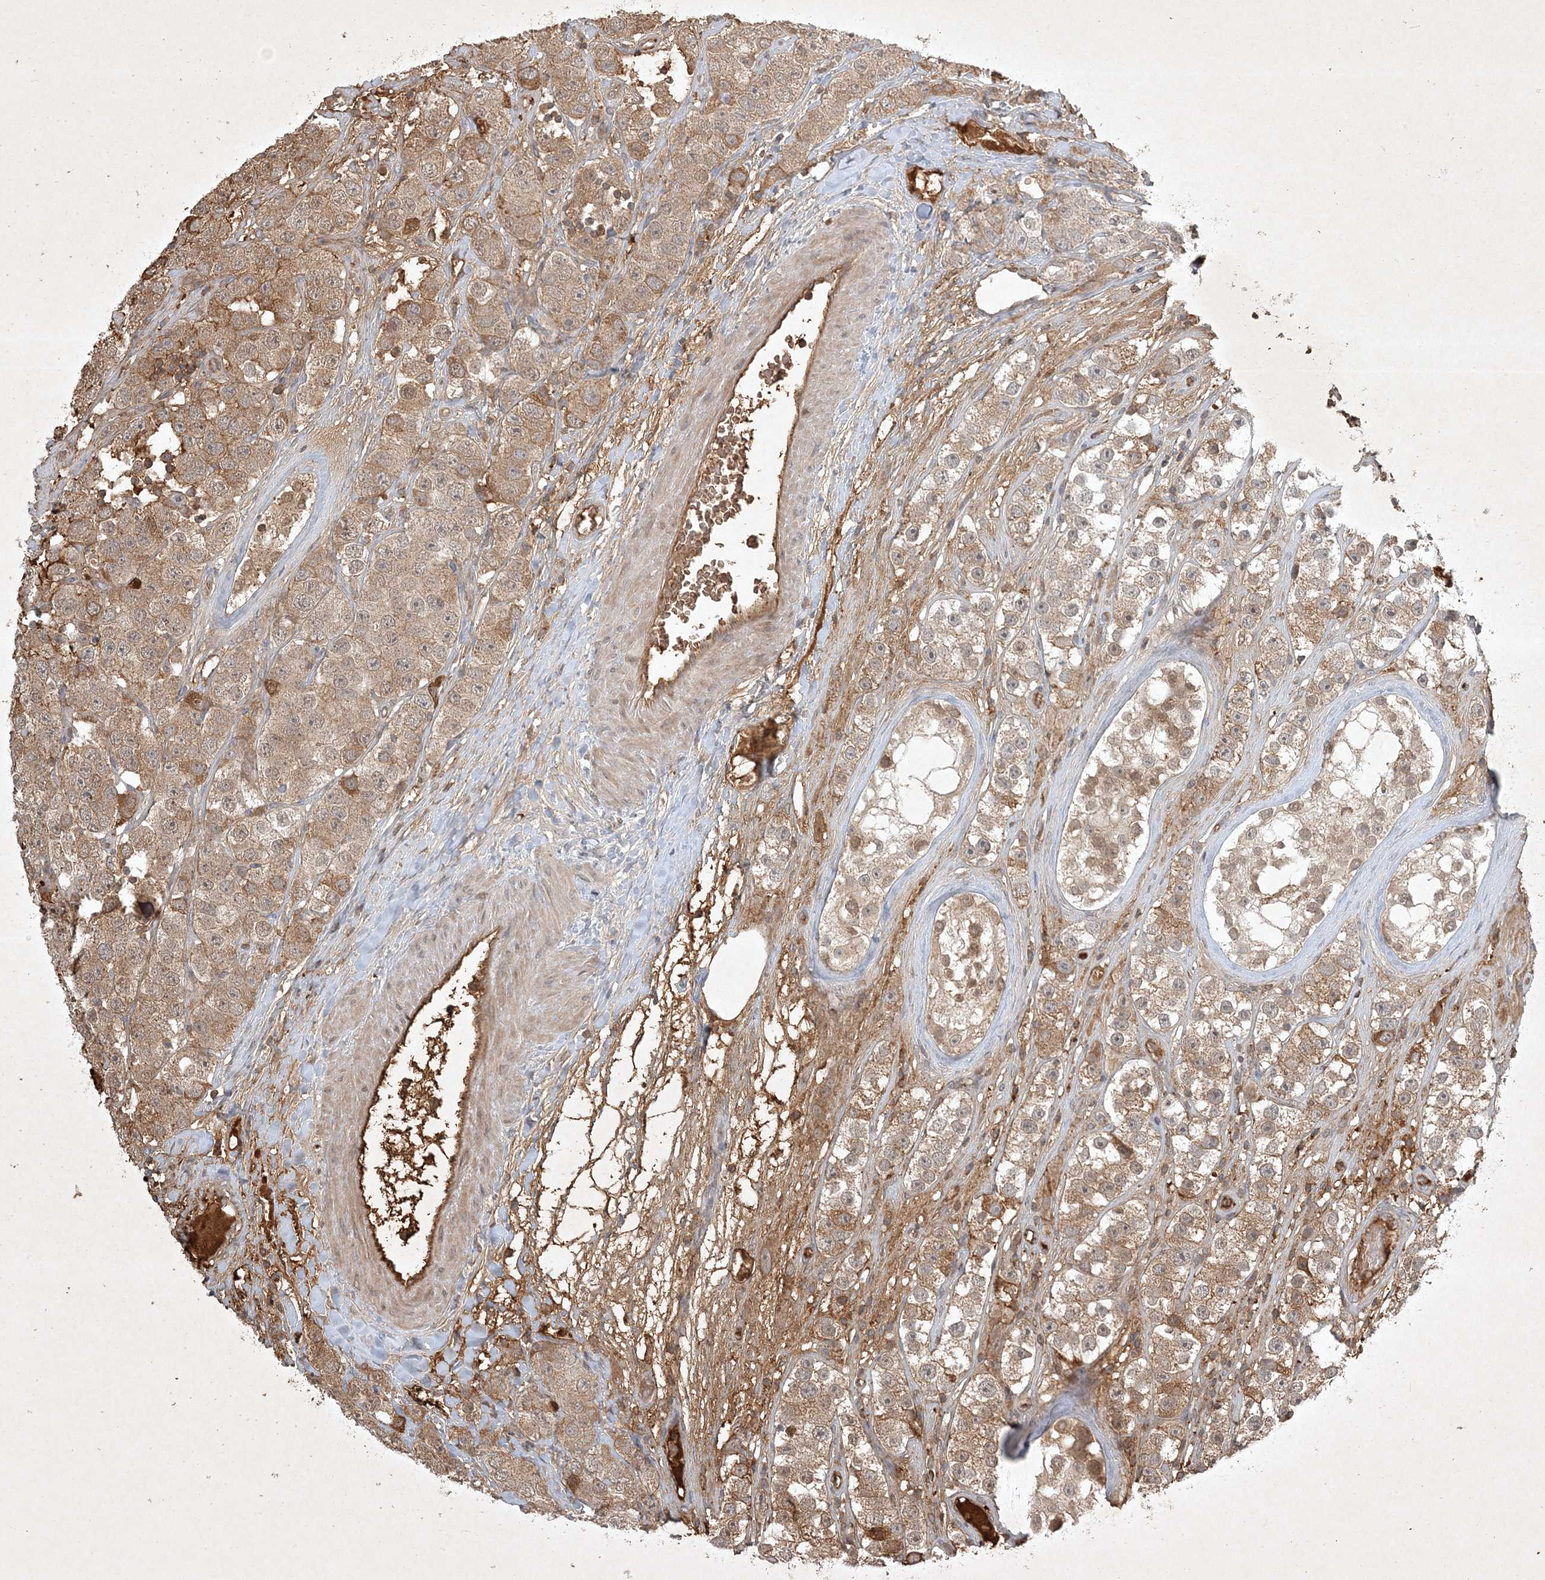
{"staining": {"intensity": "moderate", "quantity": "25%-75%", "location": "cytoplasmic/membranous"}, "tissue": "testis cancer", "cell_type": "Tumor cells", "image_type": "cancer", "snomed": [{"axis": "morphology", "description": "Seminoma, NOS"}, {"axis": "topography", "description": "Testis"}], "caption": "Human testis seminoma stained for a protein (brown) demonstrates moderate cytoplasmic/membranous positive positivity in about 25%-75% of tumor cells.", "gene": "TNFAIP6", "patient": {"sex": "male", "age": 28}}